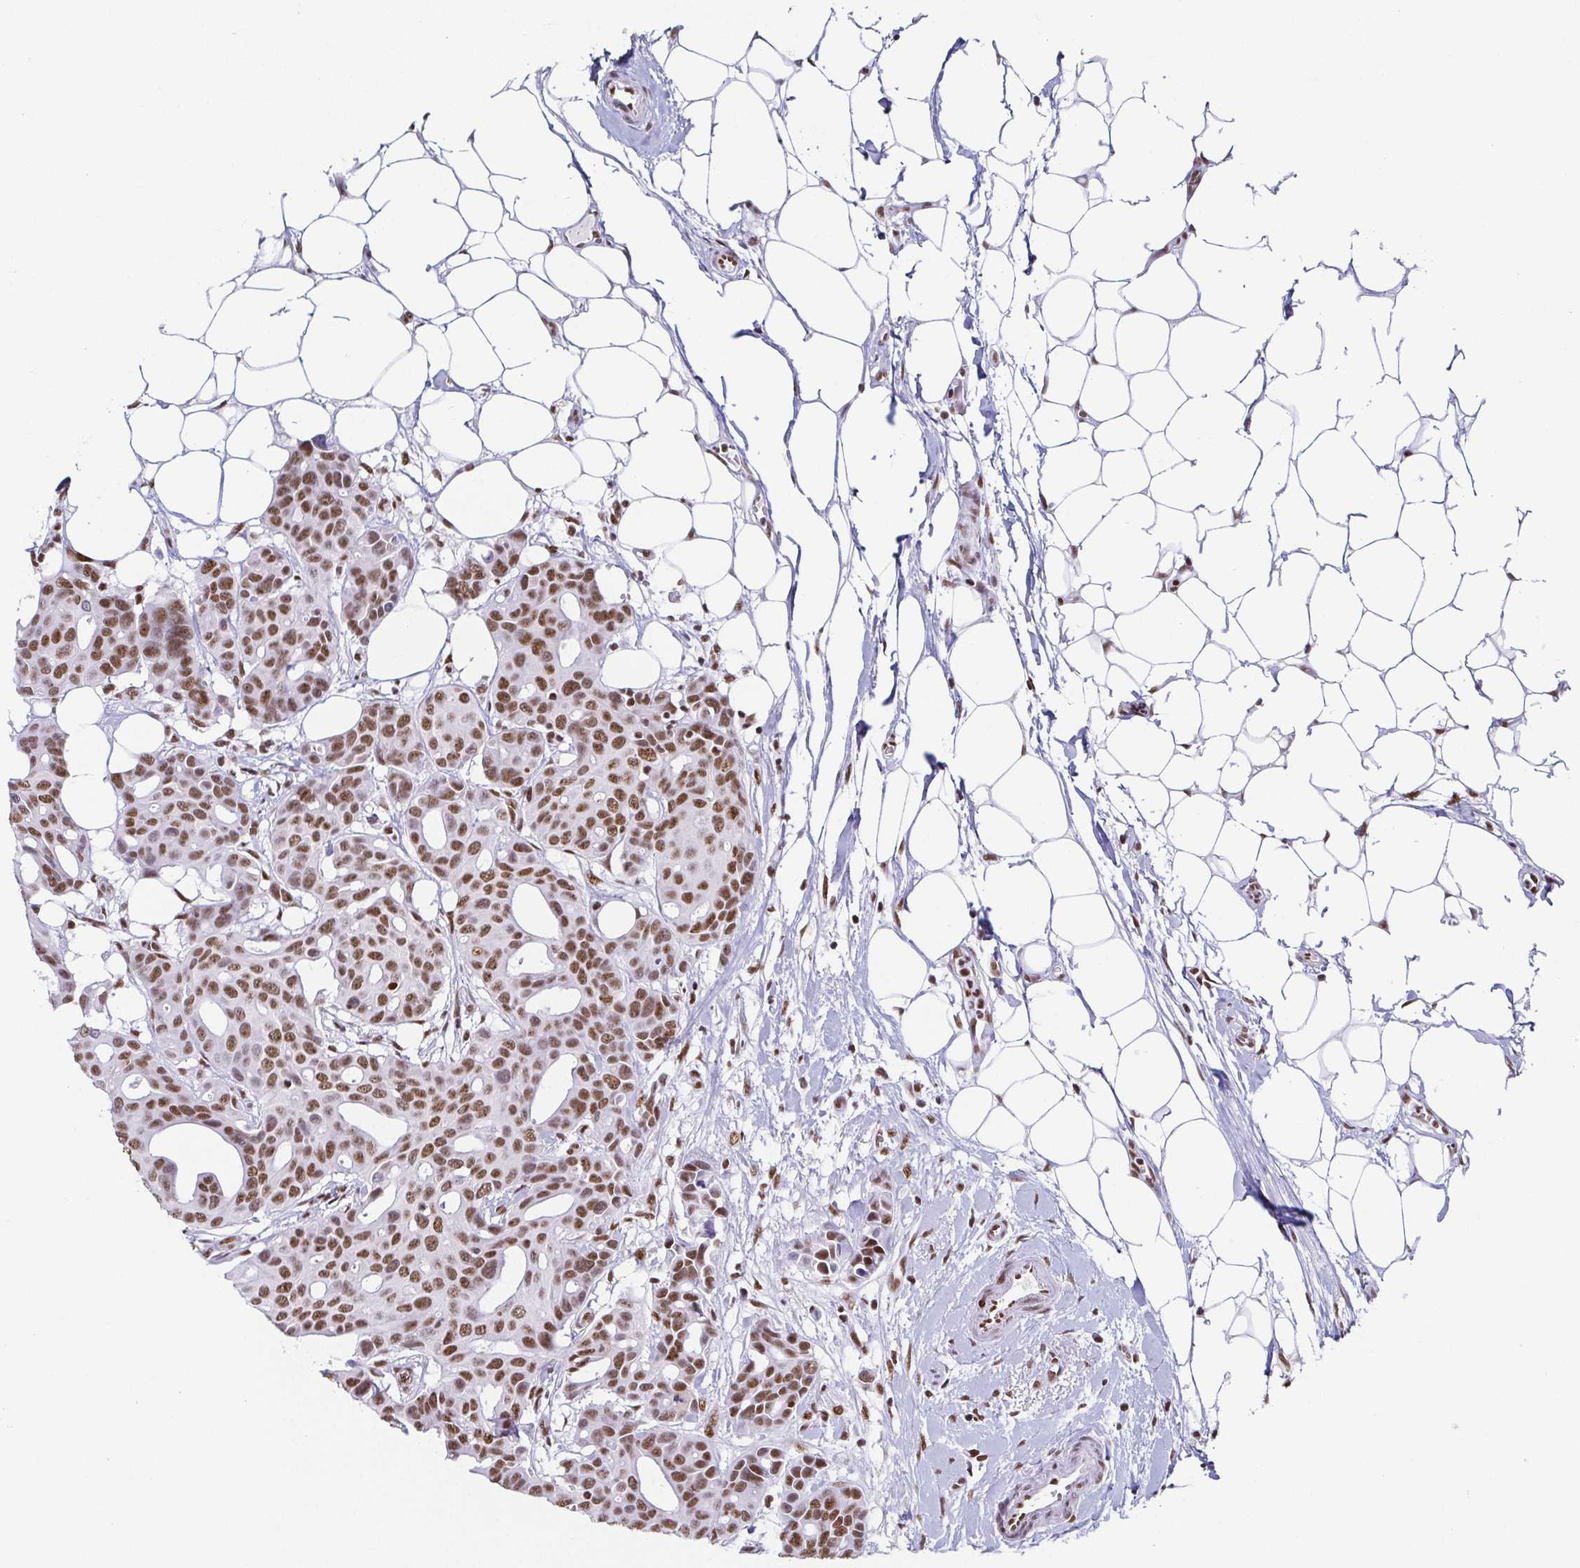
{"staining": {"intensity": "moderate", "quantity": ">75%", "location": "nuclear"}, "tissue": "breast cancer", "cell_type": "Tumor cells", "image_type": "cancer", "snomed": [{"axis": "morphology", "description": "Duct carcinoma"}, {"axis": "topography", "description": "Breast"}], "caption": "Protein expression analysis of breast cancer demonstrates moderate nuclear positivity in about >75% of tumor cells.", "gene": "EWSR1", "patient": {"sex": "female", "age": 54}}